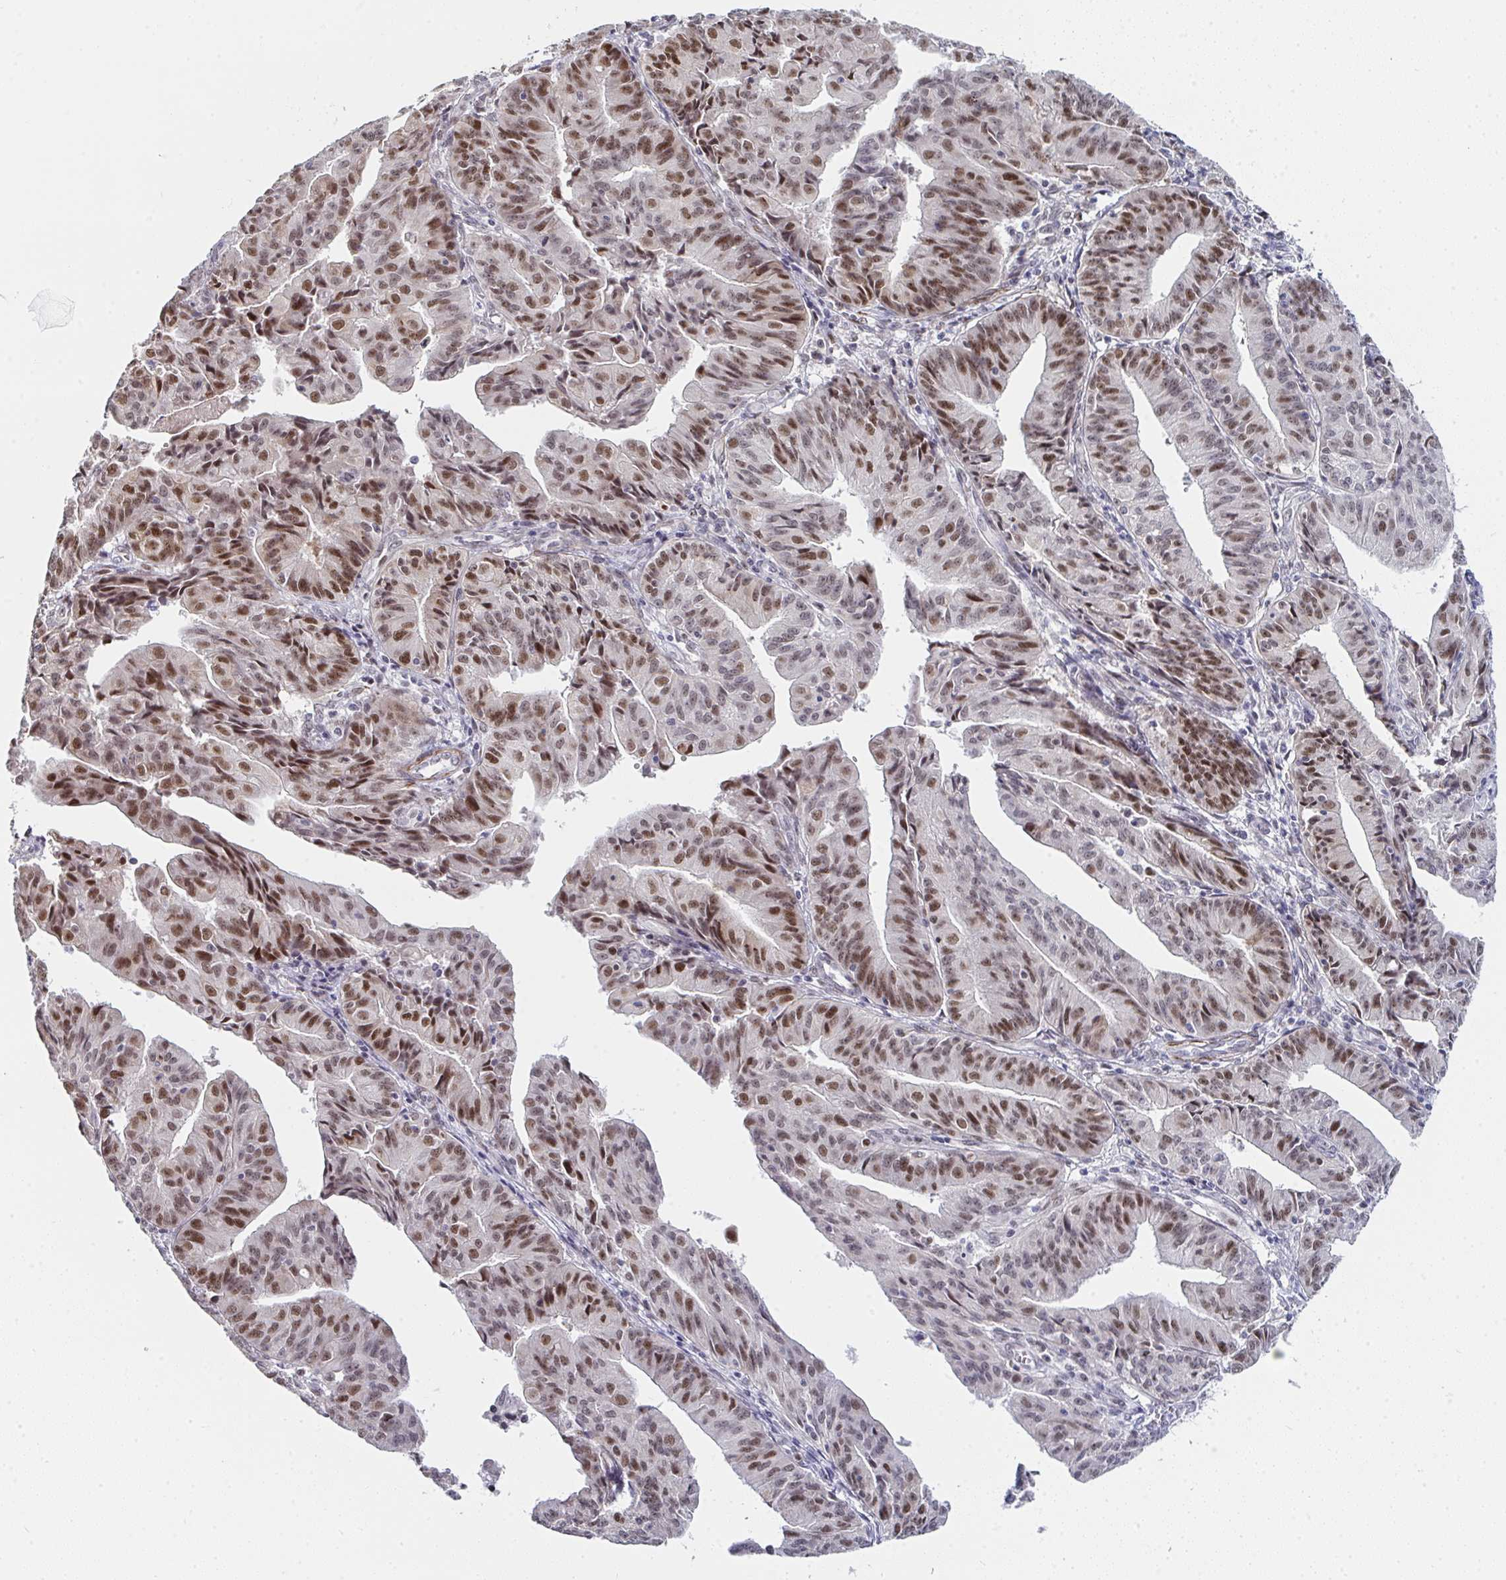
{"staining": {"intensity": "moderate", "quantity": ">75%", "location": "nuclear"}, "tissue": "endometrial cancer", "cell_type": "Tumor cells", "image_type": "cancer", "snomed": [{"axis": "morphology", "description": "Adenocarcinoma, NOS"}, {"axis": "topography", "description": "Endometrium"}], "caption": "This is a photomicrograph of immunohistochemistry (IHC) staining of endometrial cancer, which shows moderate positivity in the nuclear of tumor cells.", "gene": "GINS2", "patient": {"sex": "female", "age": 56}}